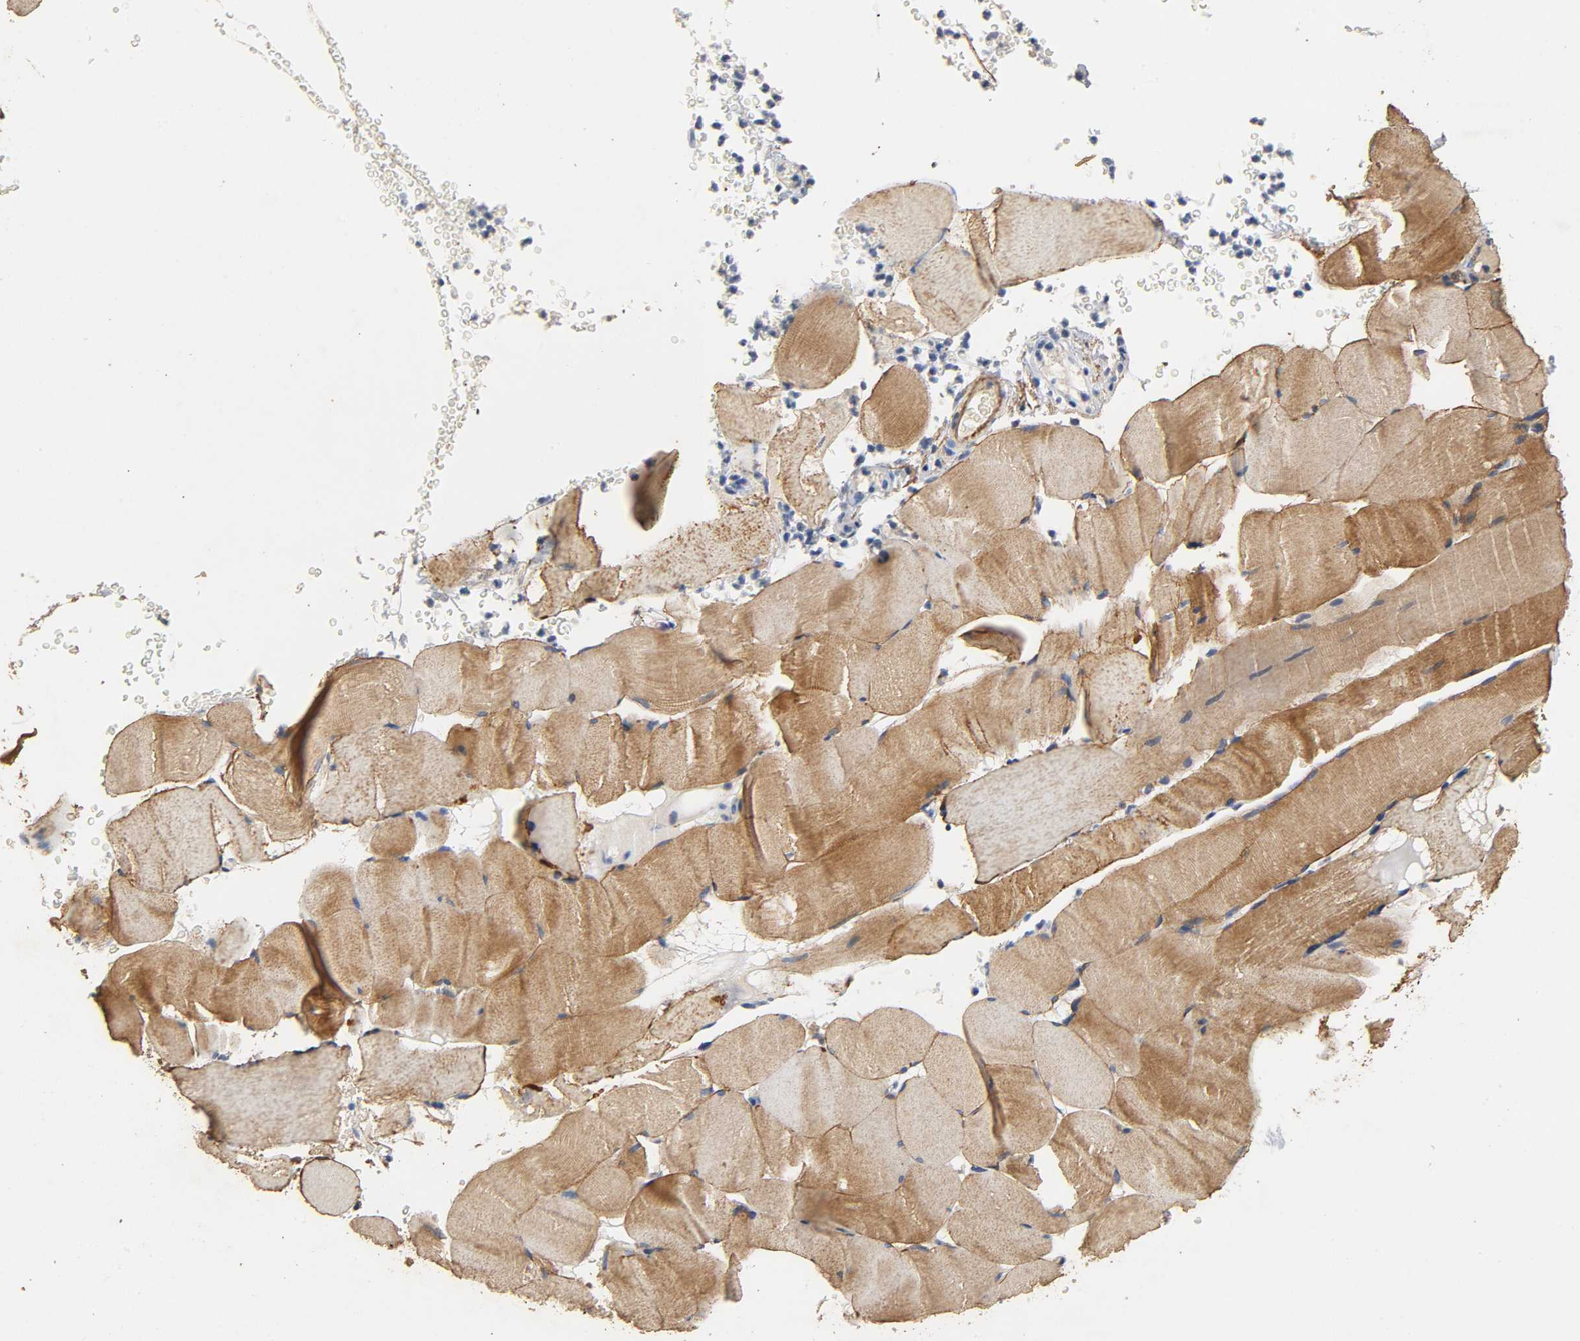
{"staining": {"intensity": "moderate", "quantity": ">75%", "location": "cytoplasmic/membranous"}, "tissue": "skeletal muscle", "cell_type": "Myocytes", "image_type": "normal", "snomed": [{"axis": "morphology", "description": "Normal tissue, NOS"}, {"axis": "topography", "description": "Skeletal muscle"}], "caption": "IHC image of unremarkable human skeletal muscle stained for a protein (brown), which shows medium levels of moderate cytoplasmic/membranous expression in about >75% of myocytes.", "gene": "NDUFS3", "patient": {"sex": "male", "age": 62}}